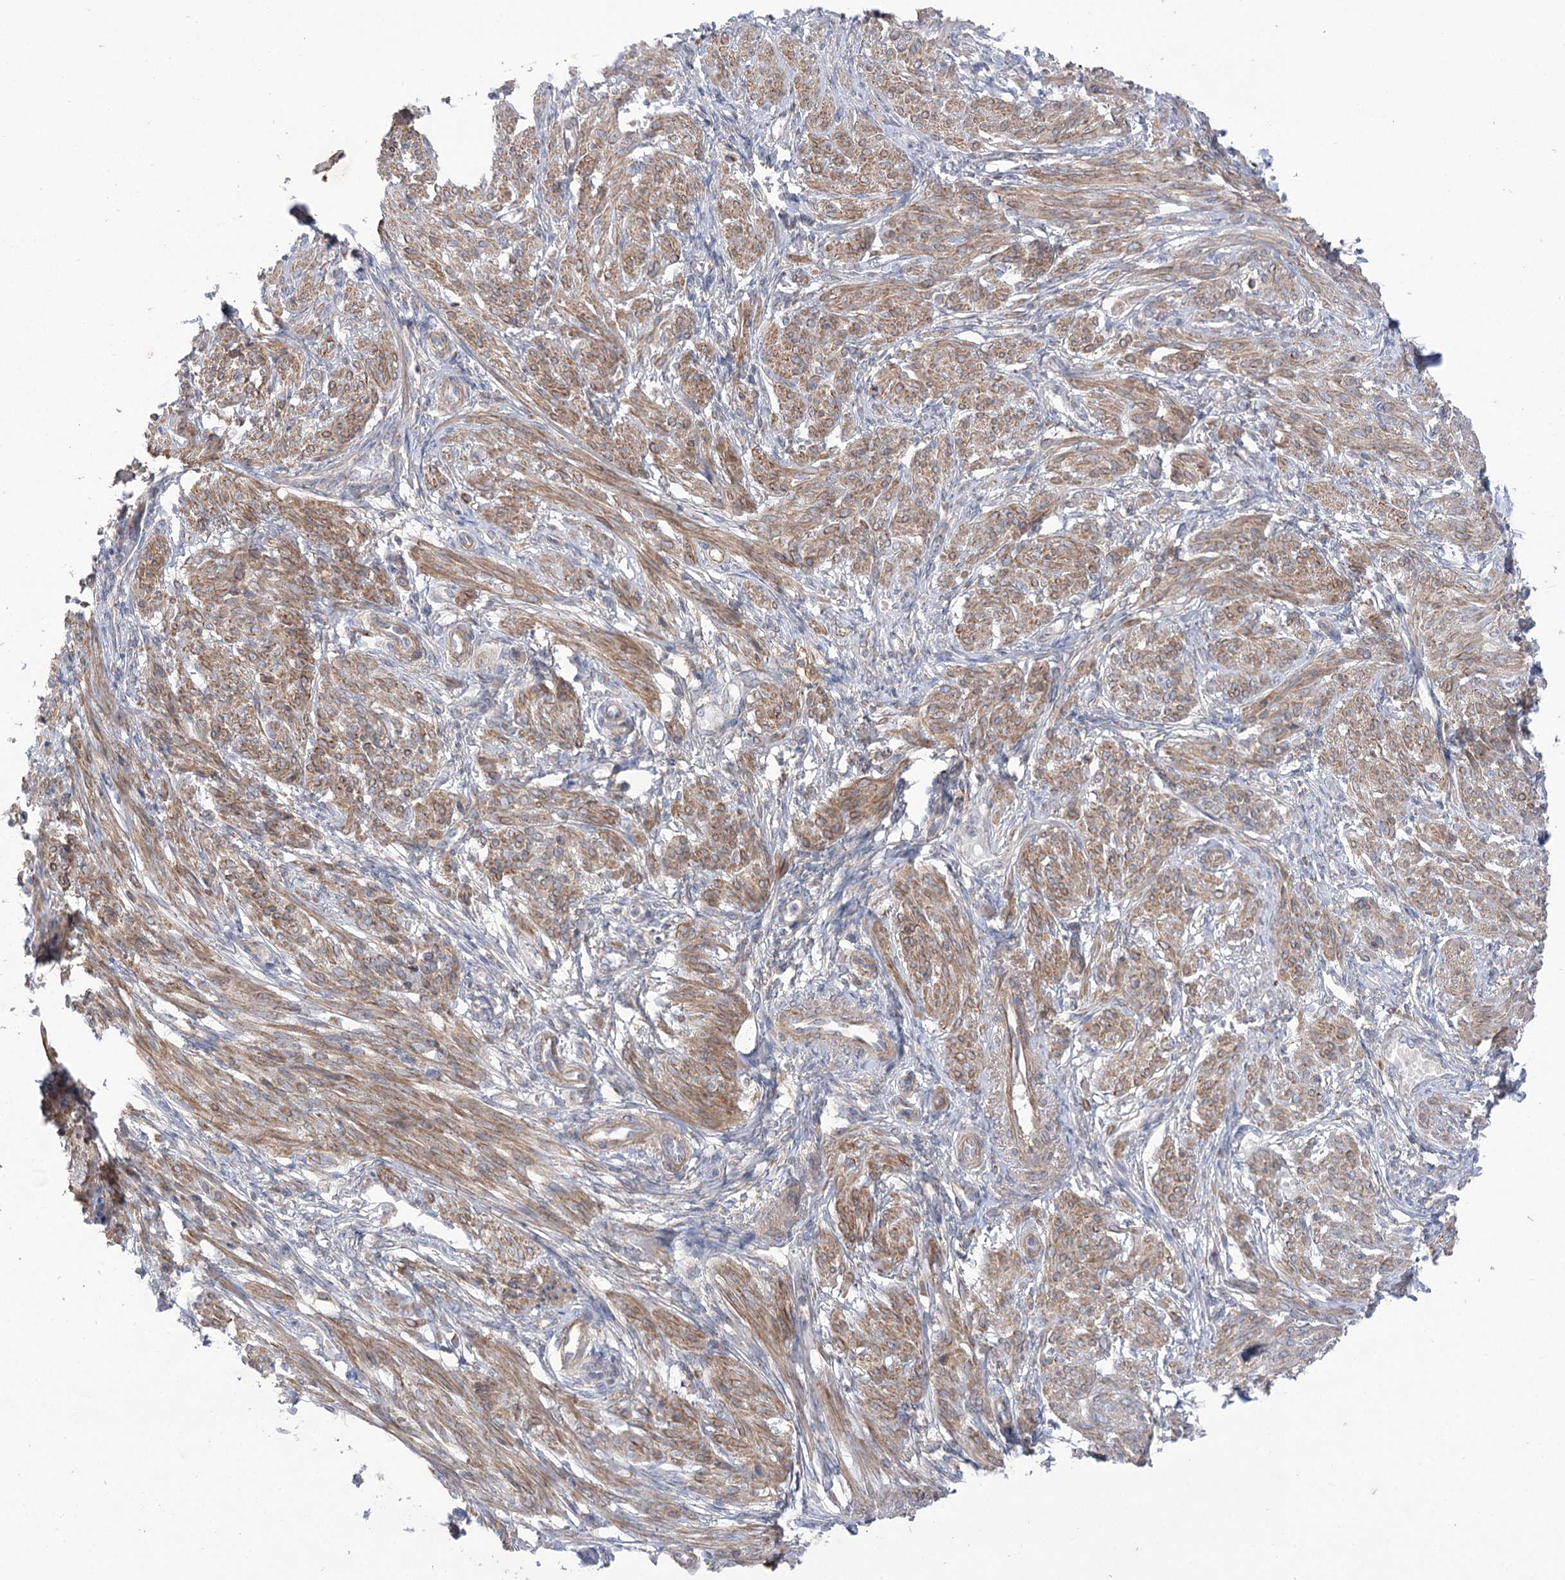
{"staining": {"intensity": "moderate", "quantity": ">75%", "location": "cytoplasmic/membranous"}, "tissue": "smooth muscle", "cell_type": "Smooth muscle cells", "image_type": "normal", "snomed": [{"axis": "morphology", "description": "Normal tissue, NOS"}, {"axis": "topography", "description": "Smooth muscle"}], "caption": "Unremarkable smooth muscle reveals moderate cytoplasmic/membranous staining in approximately >75% of smooth muscle cells The staining was performed using DAB (3,3'-diaminobenzidine), with brown indicating positive protein expression. Nuclei are stained blue with hematoxylin..", "gene": "GBF1", "patient": {"sex": "female", "age": 39}}